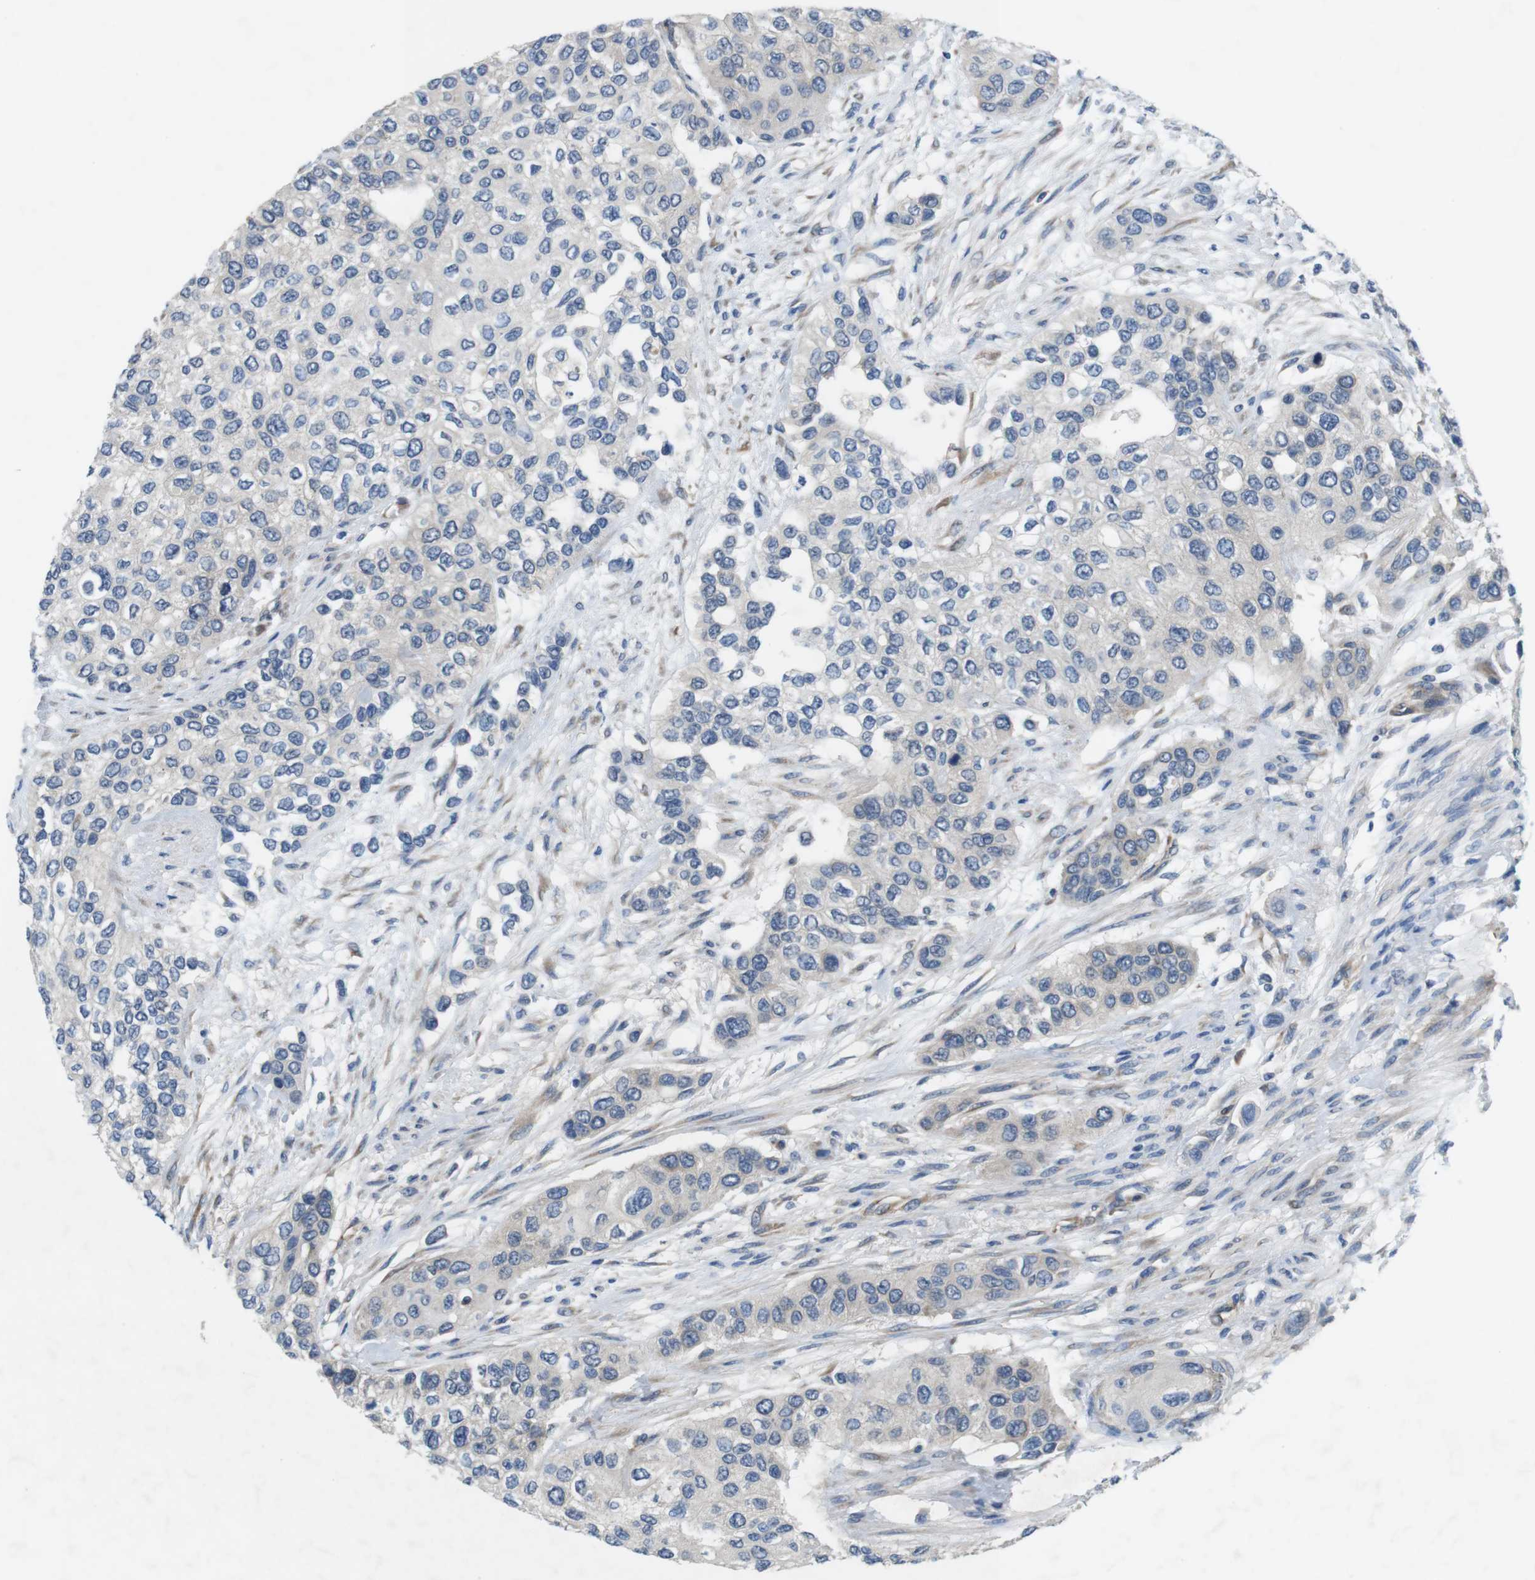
{"staining": {"intensity": "negative", "quantity": "none", "location": "none"}, "tissue": "urothelial cancer", "cell_type": "Tumor cells", "image_type": "cancer", "snomed": [{"axis": "morphology", "description": "Urothelial carcinoma, High grade"}, {"axis": "topography", "description": "Urinary bladder"}], "caption": "Tumor cells show no significant positivity in urothelial carcinoma (high-grade).", "gene": "DCLK1", "patient": {"sex": "female", "age": 56}}